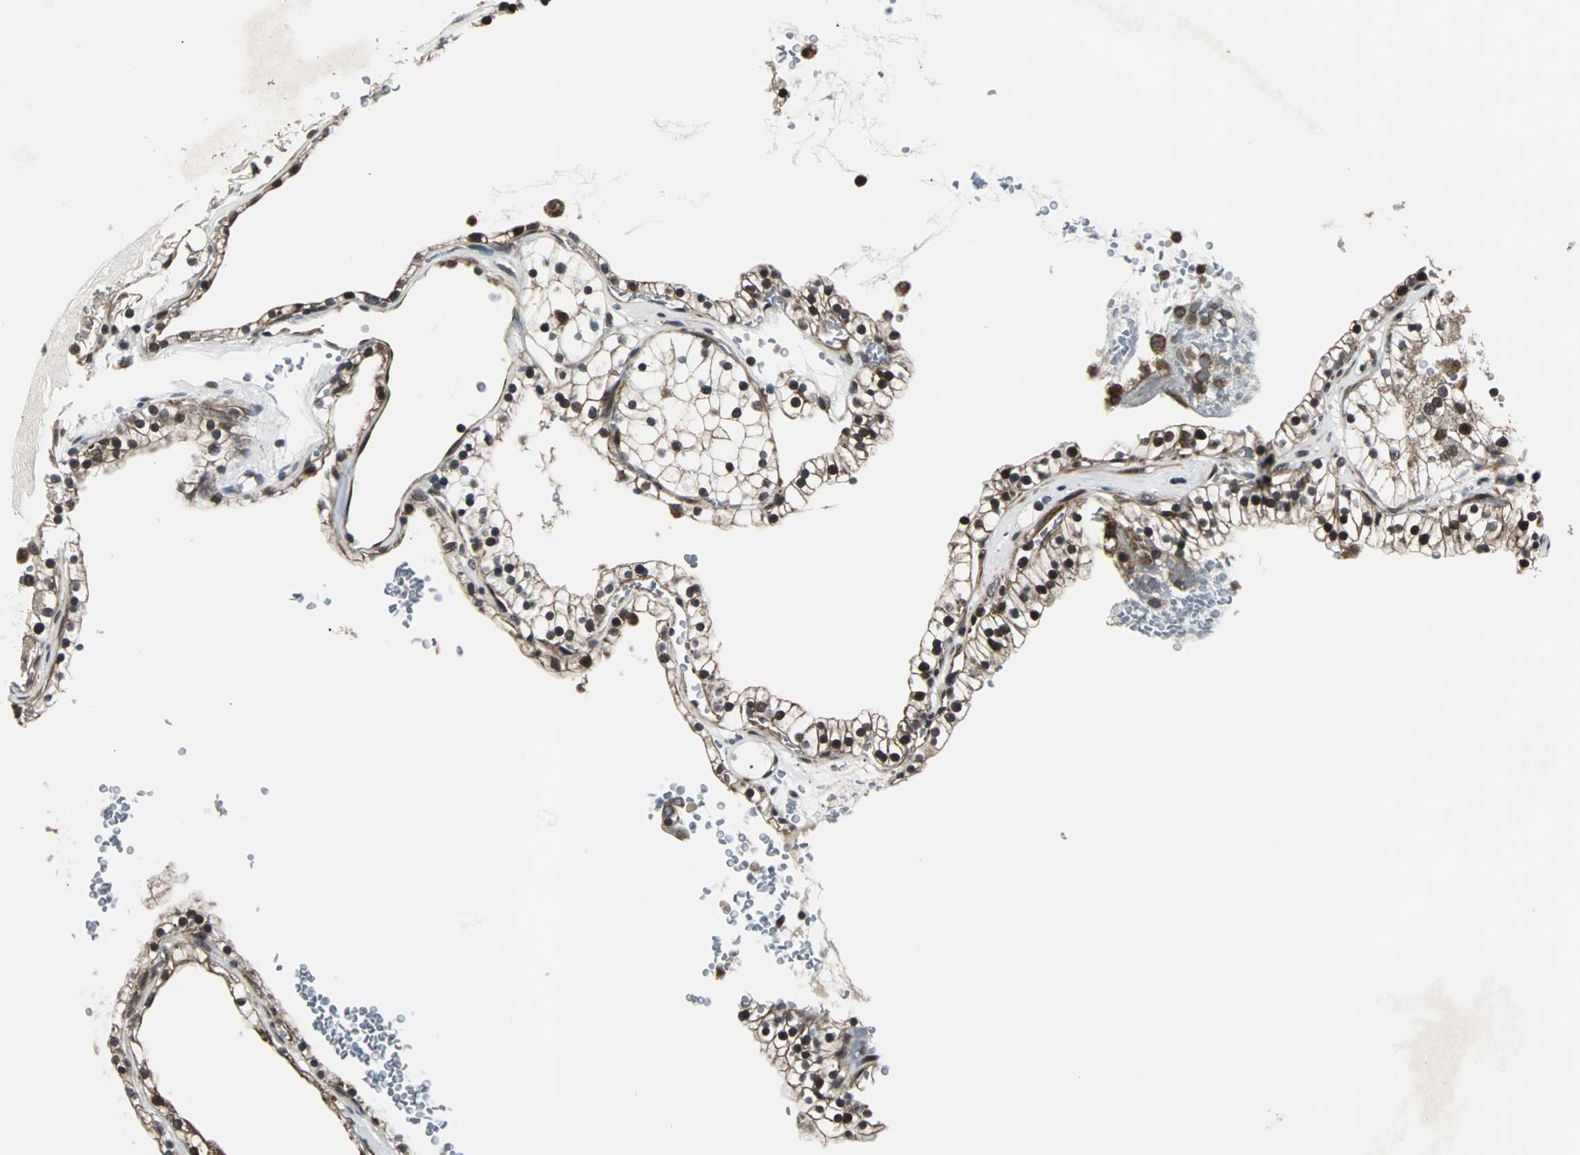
{"staining": {"intensity": "strong", "quantity": ">75%", "location": "nuclear"}, "tissue": "renal cancer", "cell_type": "Tumor cells", "image_type": "cancer", "snomed": [{"axis": "morphology", "description": "Adenocarcinoma, NOS"}, {"axis": "topography", "description": "Kidney"}], "caption": "The image reveals immunohistochemical staining of adenocarcinoma (renal). There is strong nuclear expression is present in approximately >75% of tumor cells.", "gene": "CHP1", "patient": {"sex": "female", "age": 41}}